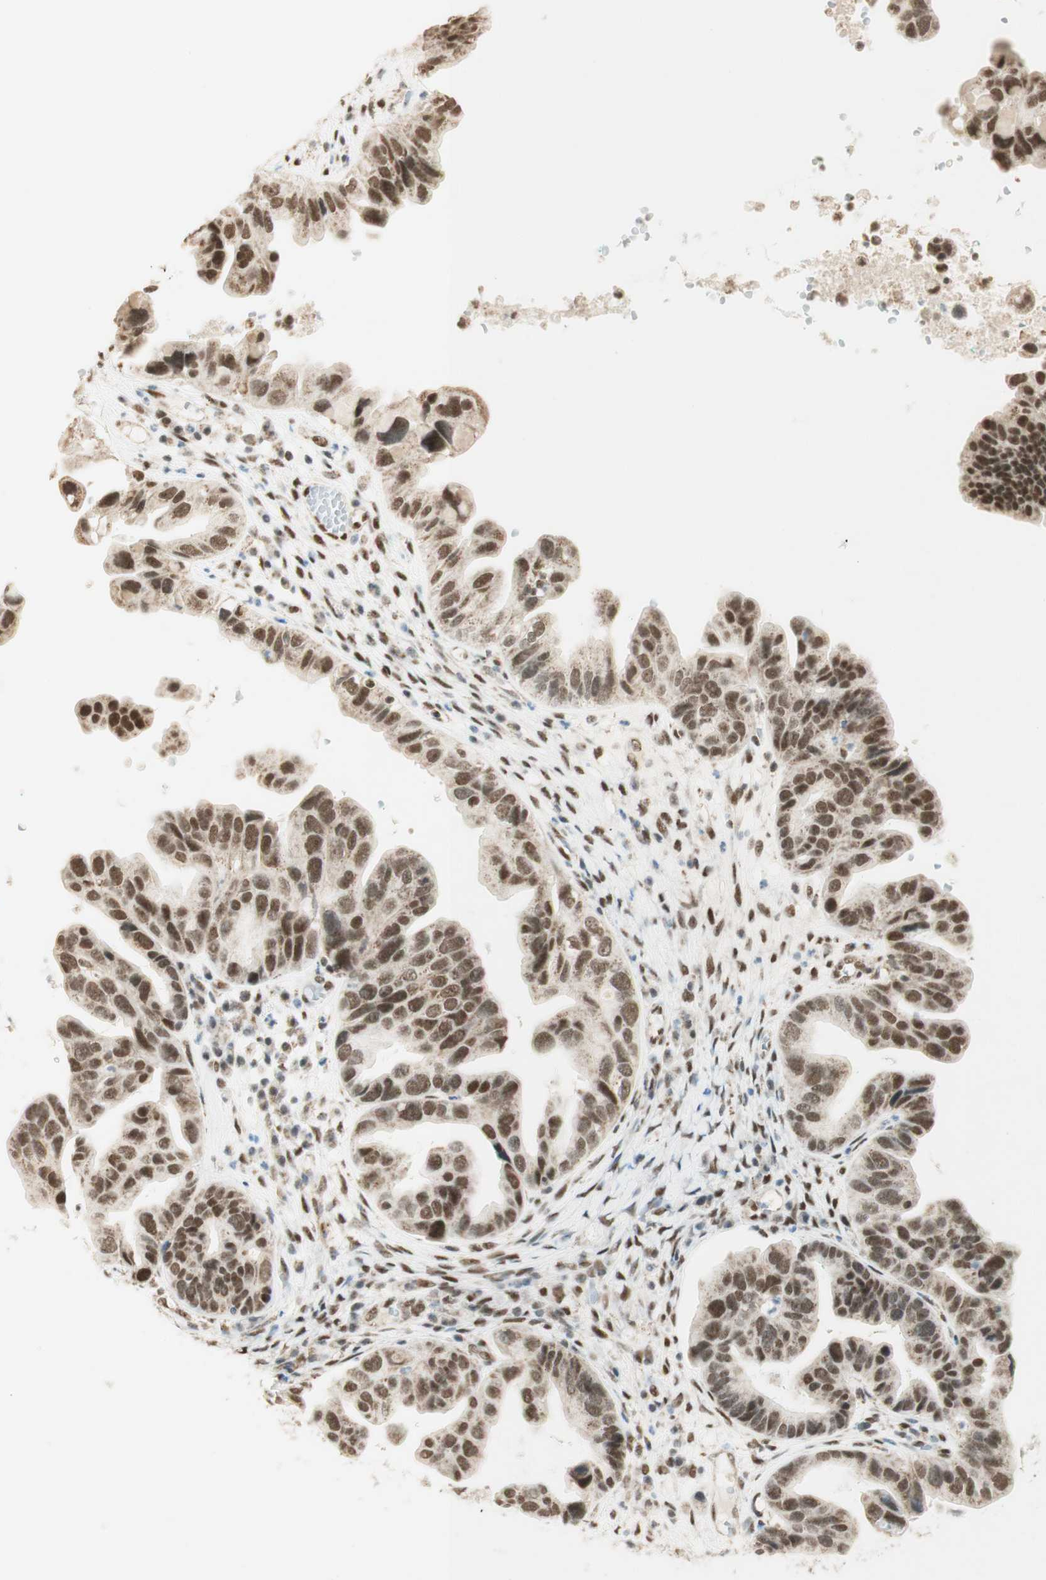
{"staining": {"intensity": "moderate", "quantity": ">75%", "location": "nuclear"}, "tissue": "ovarian cancer", "cell_type": "Tumor cells", "image_type": "cancer", "snomed": [{"axis": "morphology", "description": "Cystadenocarcinoma, serous, NOS"}, {"axis": "topography", "description": "Ovary"}], "caption": "DAB (3,3'-diaminobenzidine) immunohistochemical staining of ovarian cancer (serous cystadenocarcinoma) shows moderate nuclear protein staining in about >75% of tumor cells. (DAB (3,3'-diaminobenzidine) IHC with brightfield microscopy, high magnification).", "gene": "ZNF782", "patient": {"sex": "female", "age": 56}}